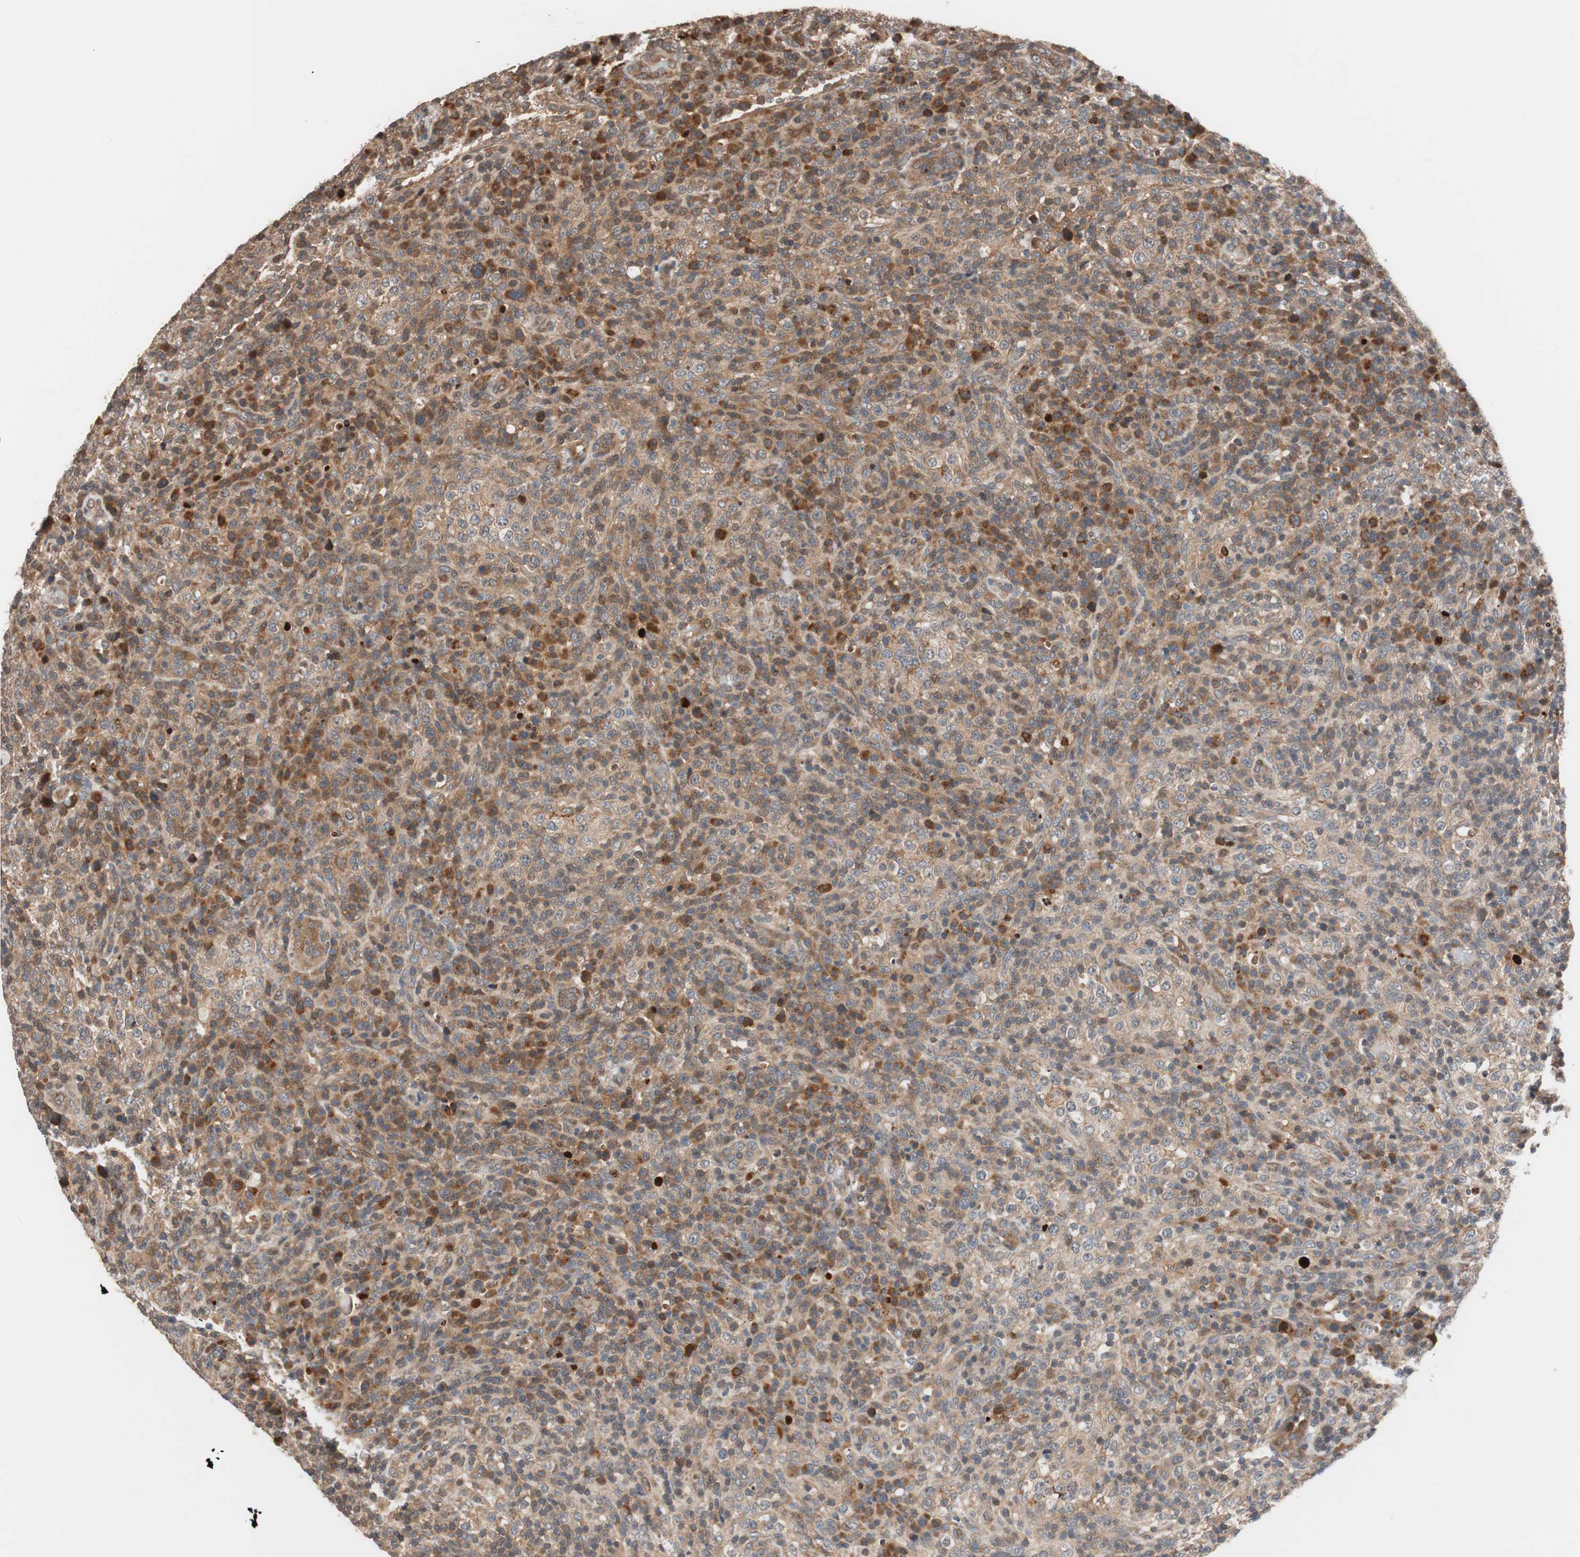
{"staining": {"intensity": "moderate", "quantity": ">75%", "location": "cytoplasmic/membranous"}, "tissue": "lymphoma", "cell_type": "Tumor cells", "image_type": "cancer", "snomed": [{"axis": "morphology", "description": "Malignant lymphoma, non-Hodgkin's type, High grade"}, {"axis": "topography", "description": "Lymph node"}], "caption": "High-power microscopy captured an IHC micrograph of lymphoma, revealing moderate cytoplasmic/membranous staining in about >75% of tumor cells.", "gene": "NF2", "patient": {"sex": "female", "age": 76}}